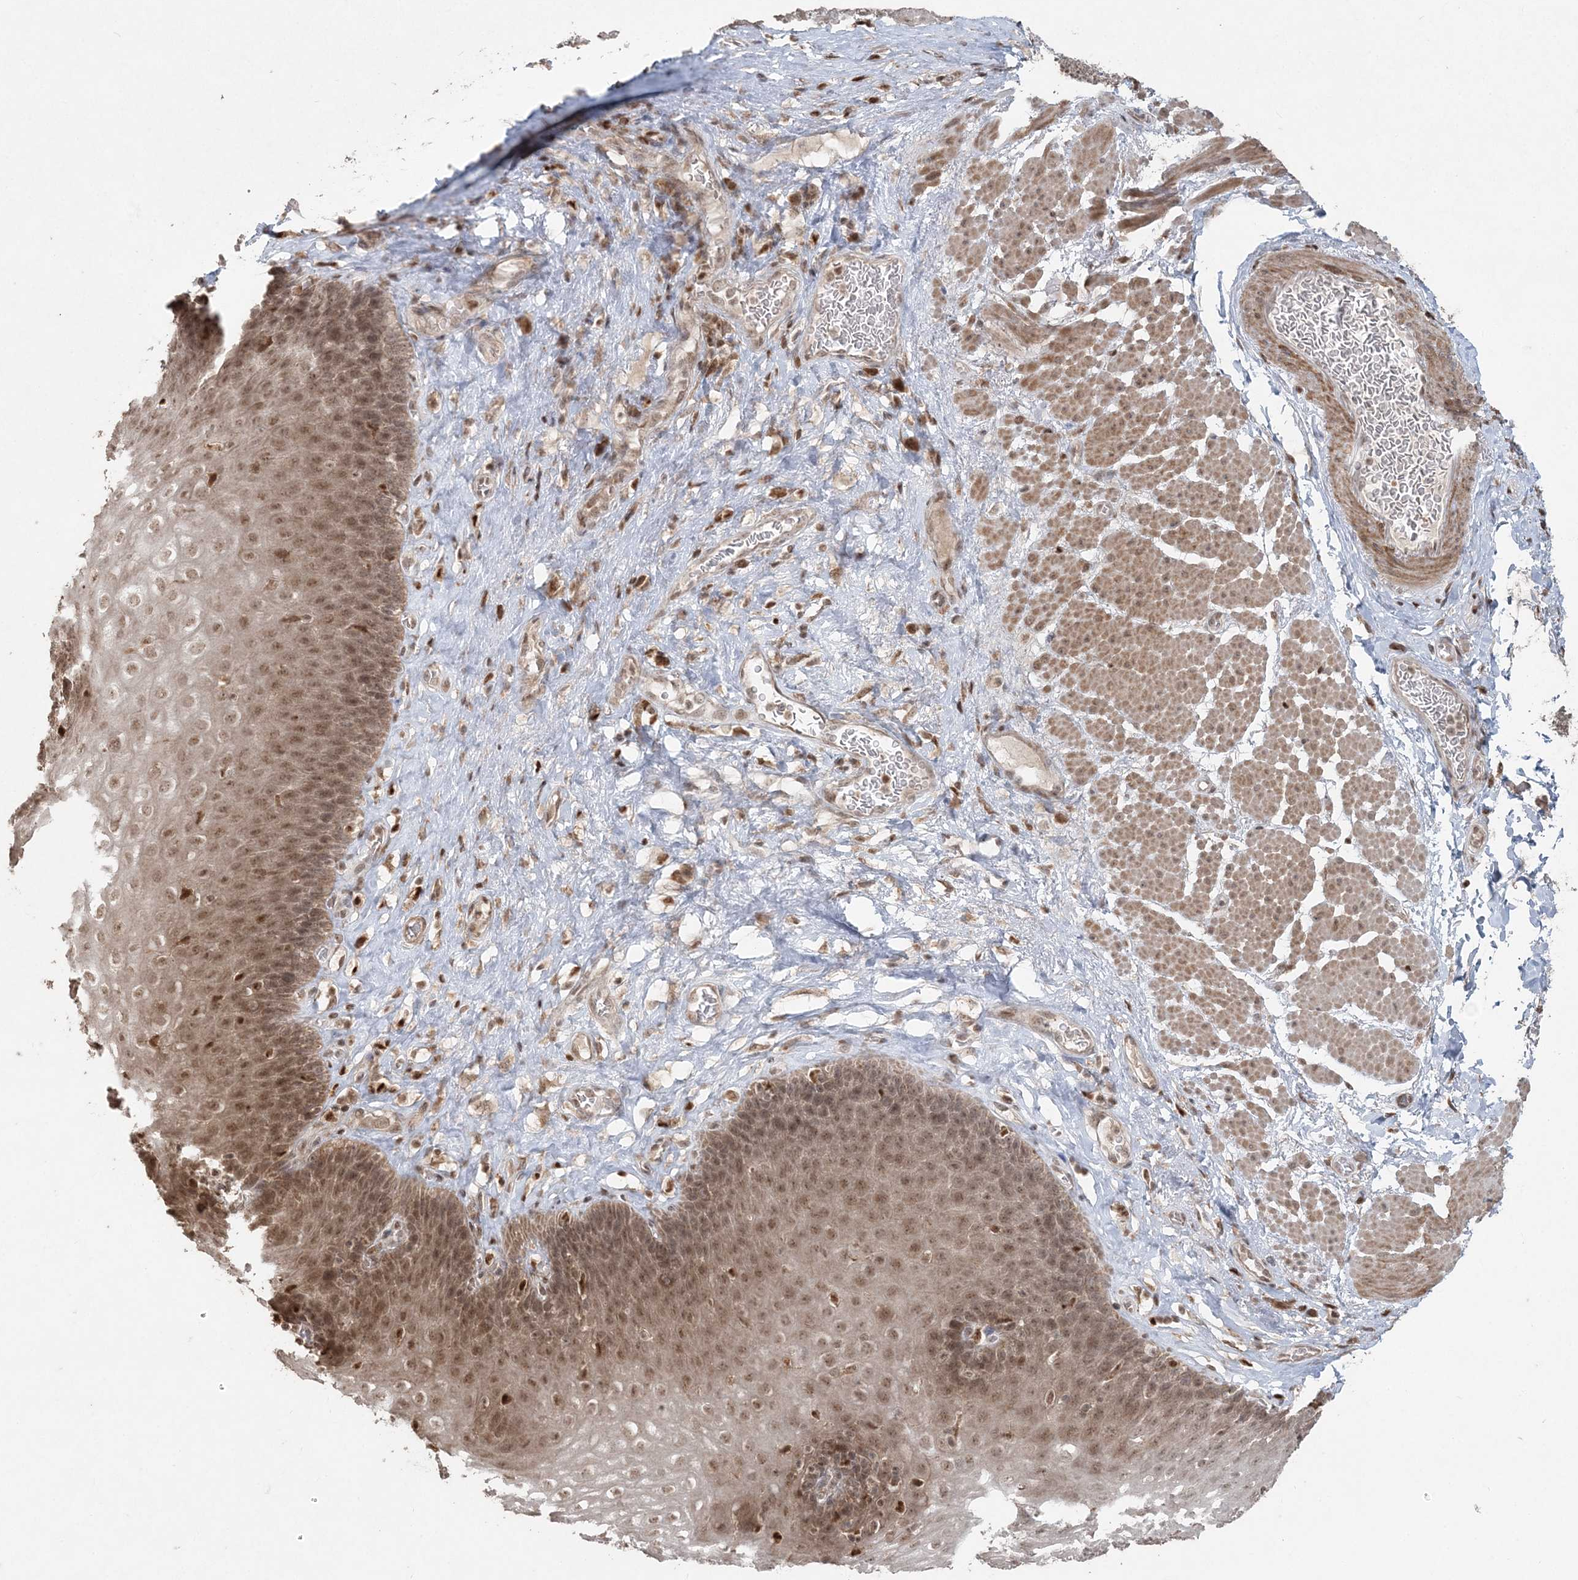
{"staining": {"intensity": "moderate", "quantity": ">75%", "location": "nuclear"}, "tissue": "esophagus", "cell_type": "Squamous epithelial cells", "image_type": "normal", "snomed": [{"axis": "morphology", "description": "Normal tissue, NOS"}, {"axis": "topography", "description": "Esophagus"}], "caption": "Normal esophagus exhibits moderate nuclear expression in about >75% of squamous epithelial cells, visualized by immunohistochemistry. (IHC, brightfield microscopy, high magnification).", "gene": "SLU7", "patient": {"sex": "female", "age": 66}}